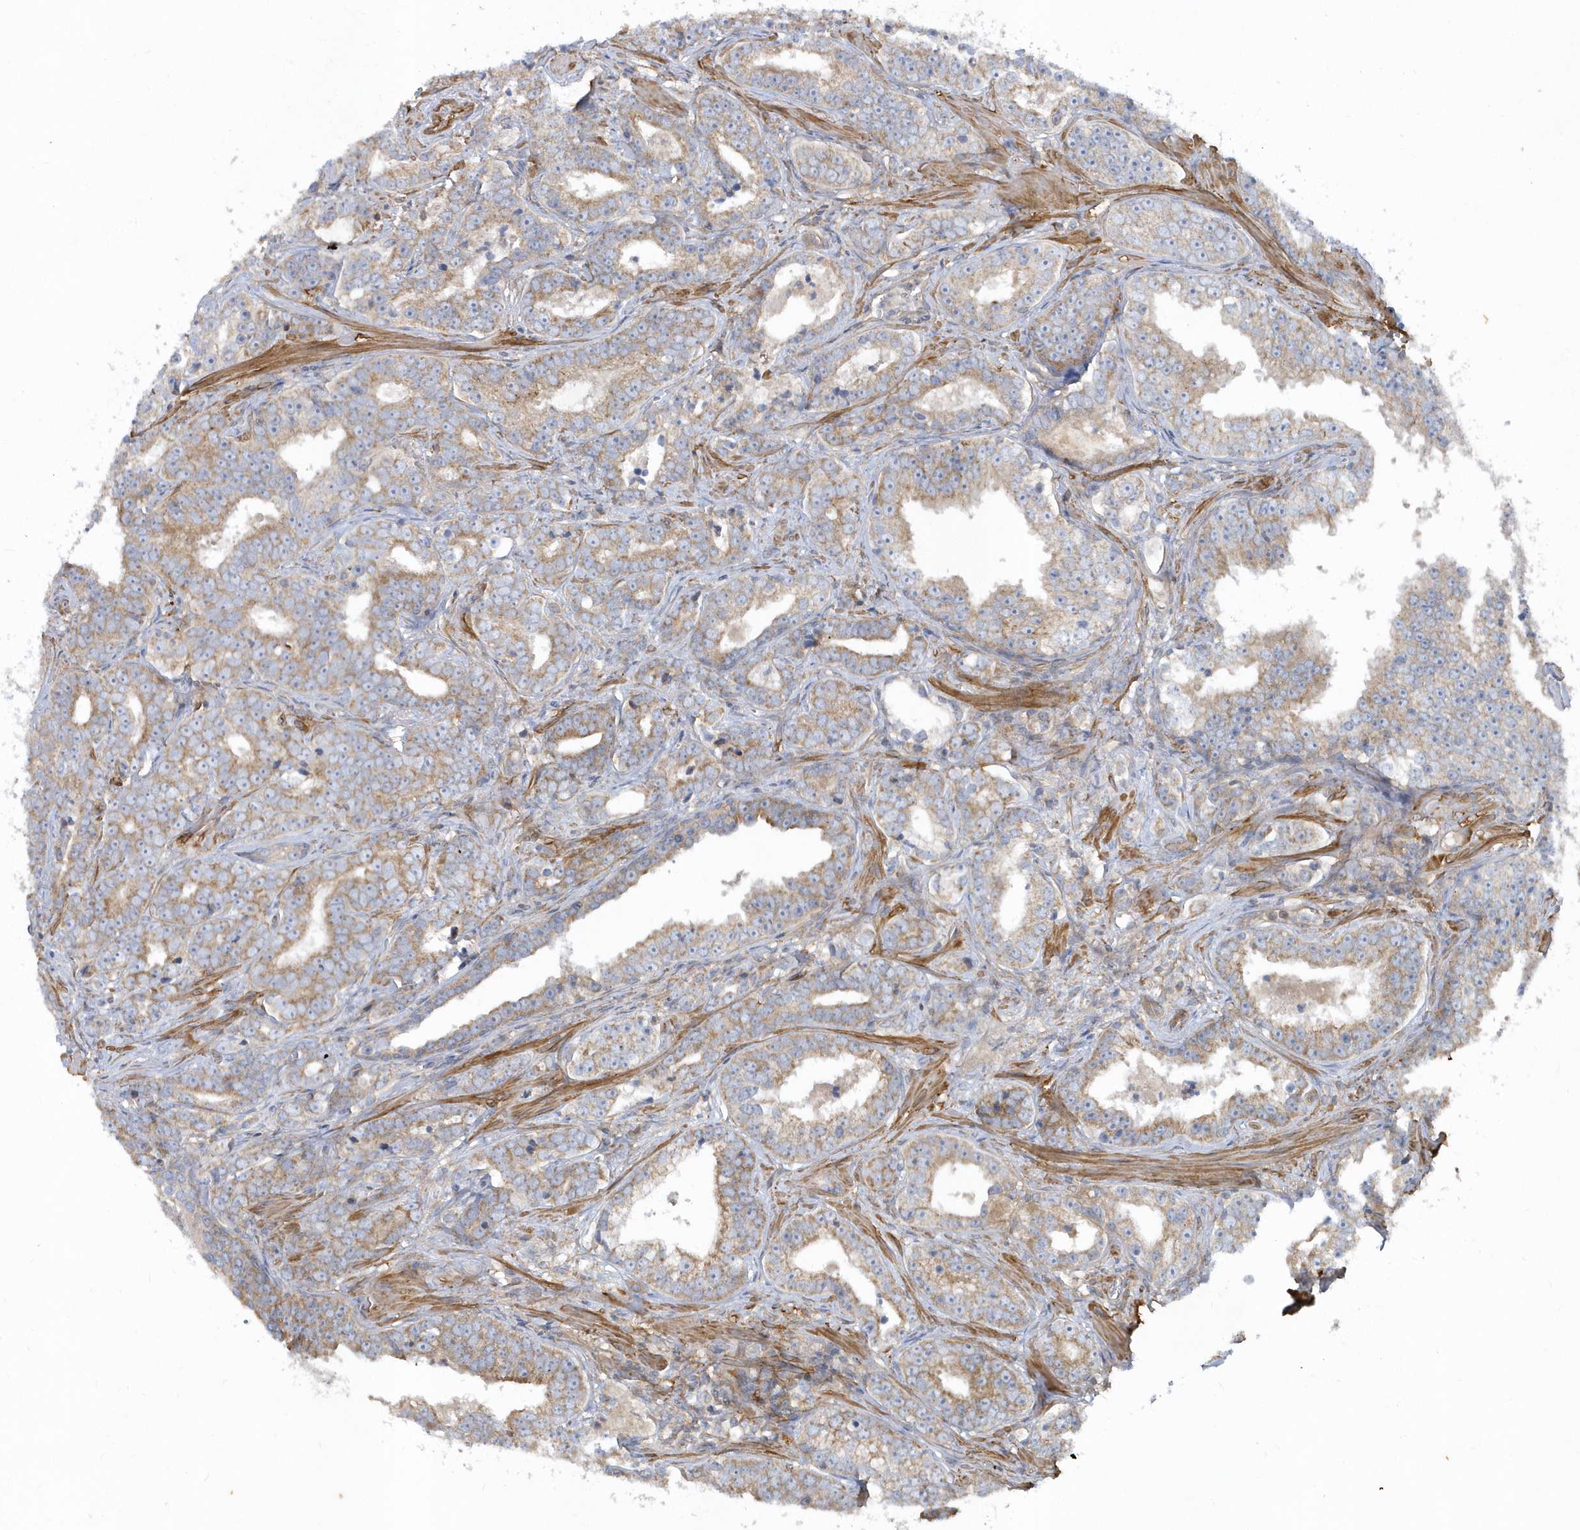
{"staining": {"intensity": "moderate", "quantity": ">75%", "location": "cytoplasmic/membranous"}, "tissue": "prostate cancer", "cell_type": "Tumor cells", "image_type": "cancer", "snomed": [{"axis": "morphology", "description": "Adenocarcinoma, High grade"}, {"axis": "topography", "description": "Prostate"}], "caption": "A brown stain labels moderate cytoplasmic/membranous staining of a protein in prostate cancer tumor cells.", "gene": "LEXM", "patient": {"sex": "male", "age": 62}}